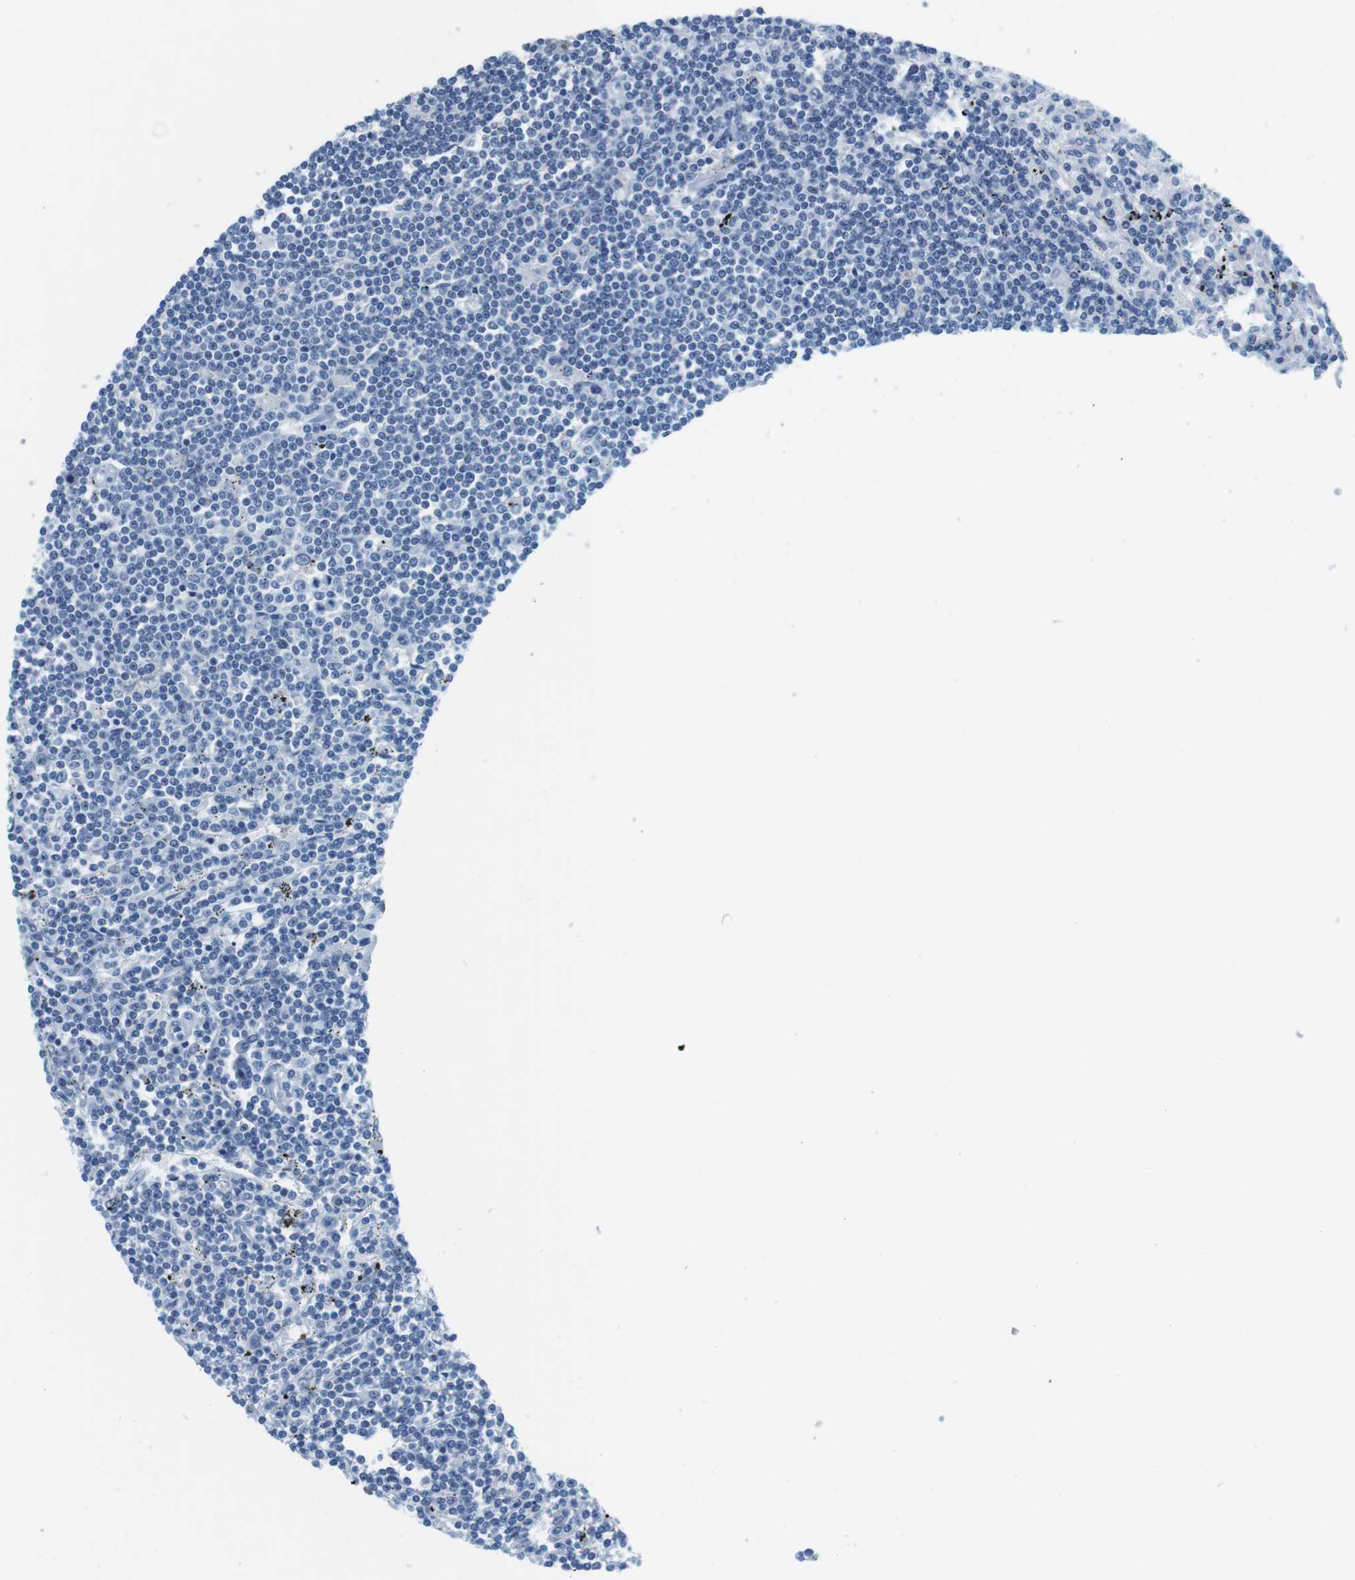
{"staining": {"intensity": "negative", "quantity": "none", "location": "none"}, "tissue": "lymphoma", "cell_type": "Tumor cells", "image_type": "cancer", "snomed": [{"axis": "morphology", "description": "Malignant lymphoma, non-Hodgkin's type, Low grade"}, {"axis": "topography", "description": "Spleen"}], "caption": "There is no significant staining in tumor cells of malignant lymphoma, non-Hodgkin's type (low-grade).", "gene": "CYP2C9", "patient": {"sex": "male", "age": 76}}